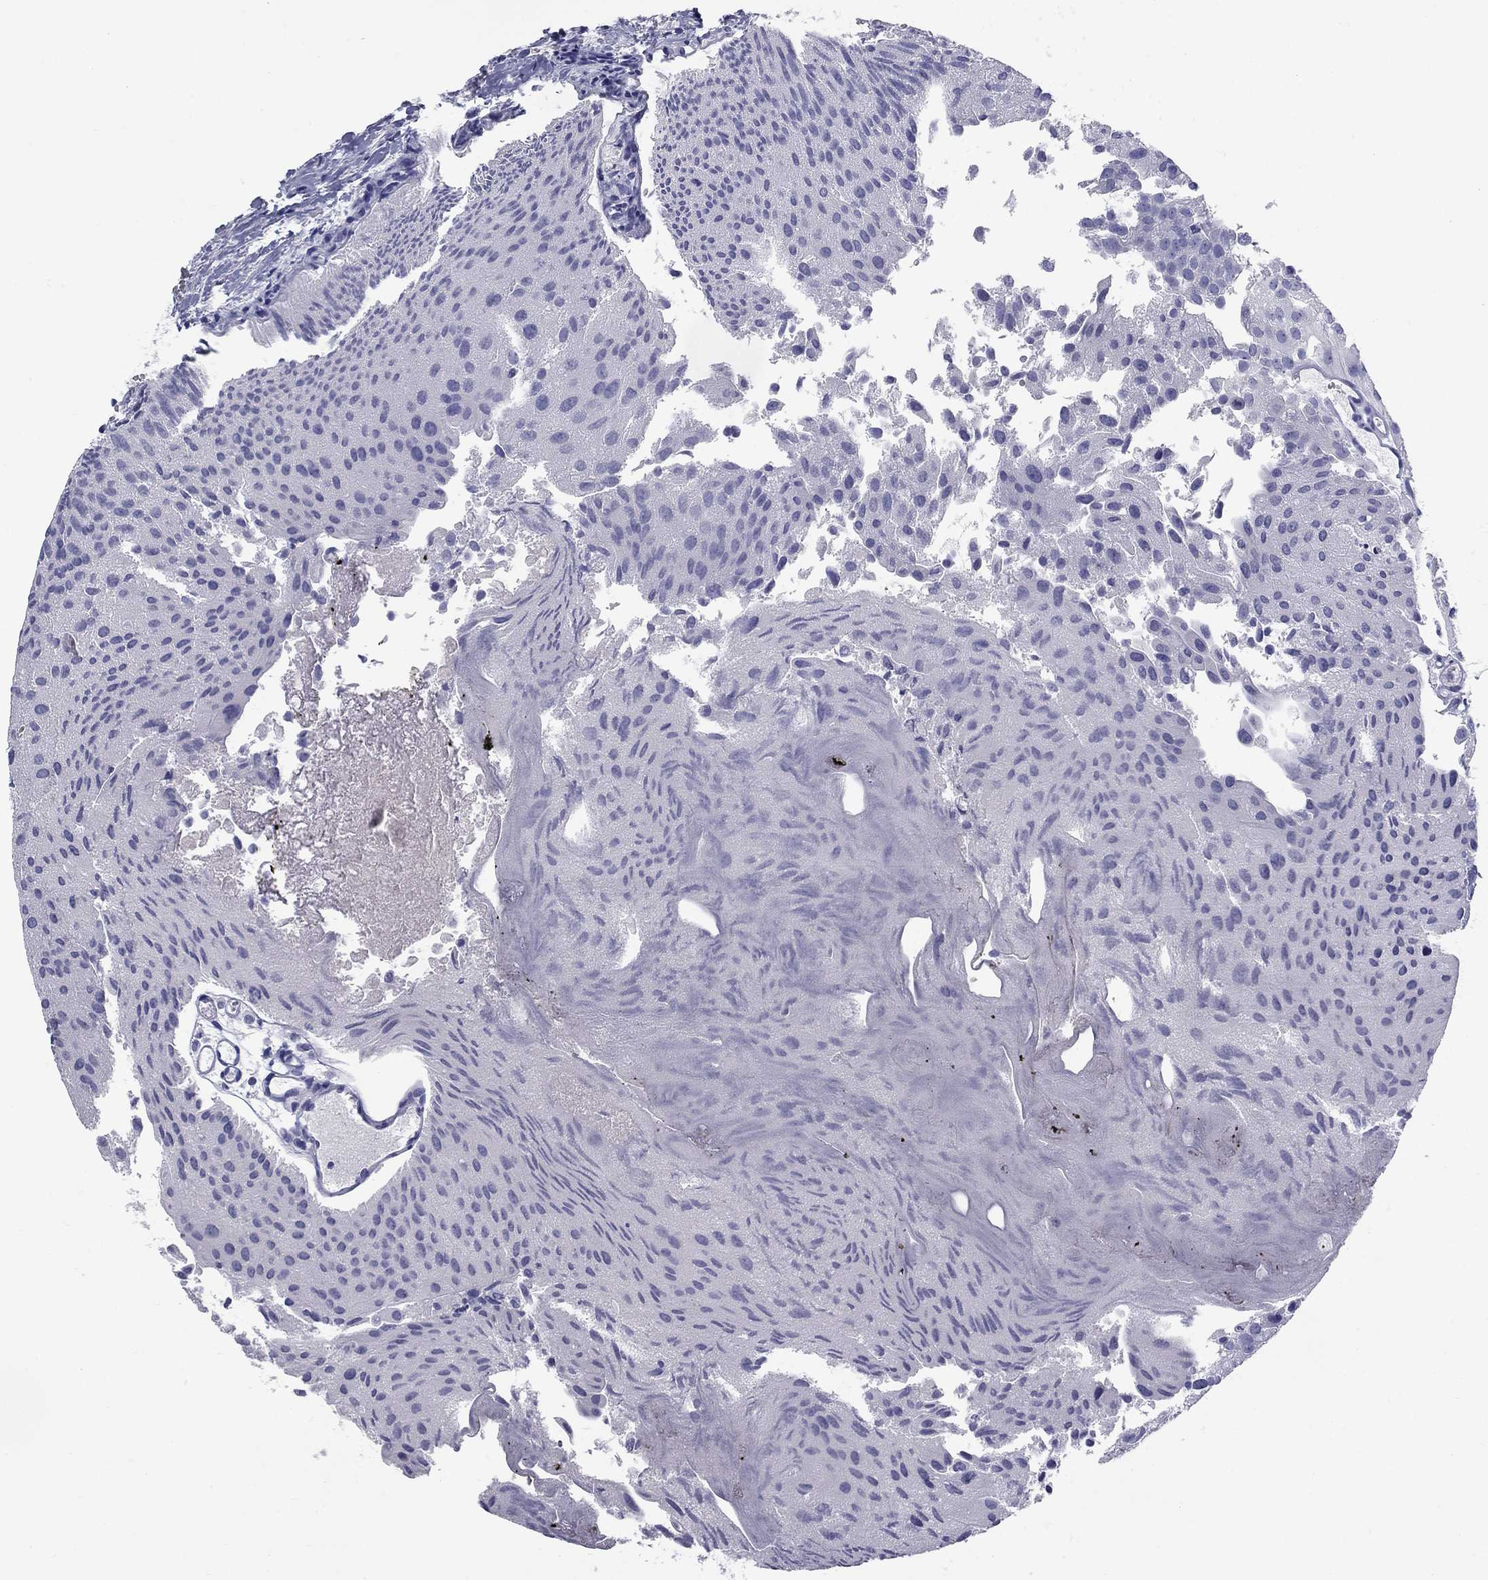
{"staining": {"intensity": "negative", "quantity": "none", "location": "none"}, "tissue": "urothelial cancer", "cell_type": "Tumor cells", "image_type": "cancer", "snomed": [{"axis": "morphology", "description": "Urothelial carcinoma, Low grade"}, {"axis": "topography", "description": "Urinary bladder"}], "caption": "This is an immunohistochemistry micrograph of human urothelial cancer. There is no expression in tumor cells.", "gene": "CACNA1A", "patient": {"sex": "female", "age": 78}}